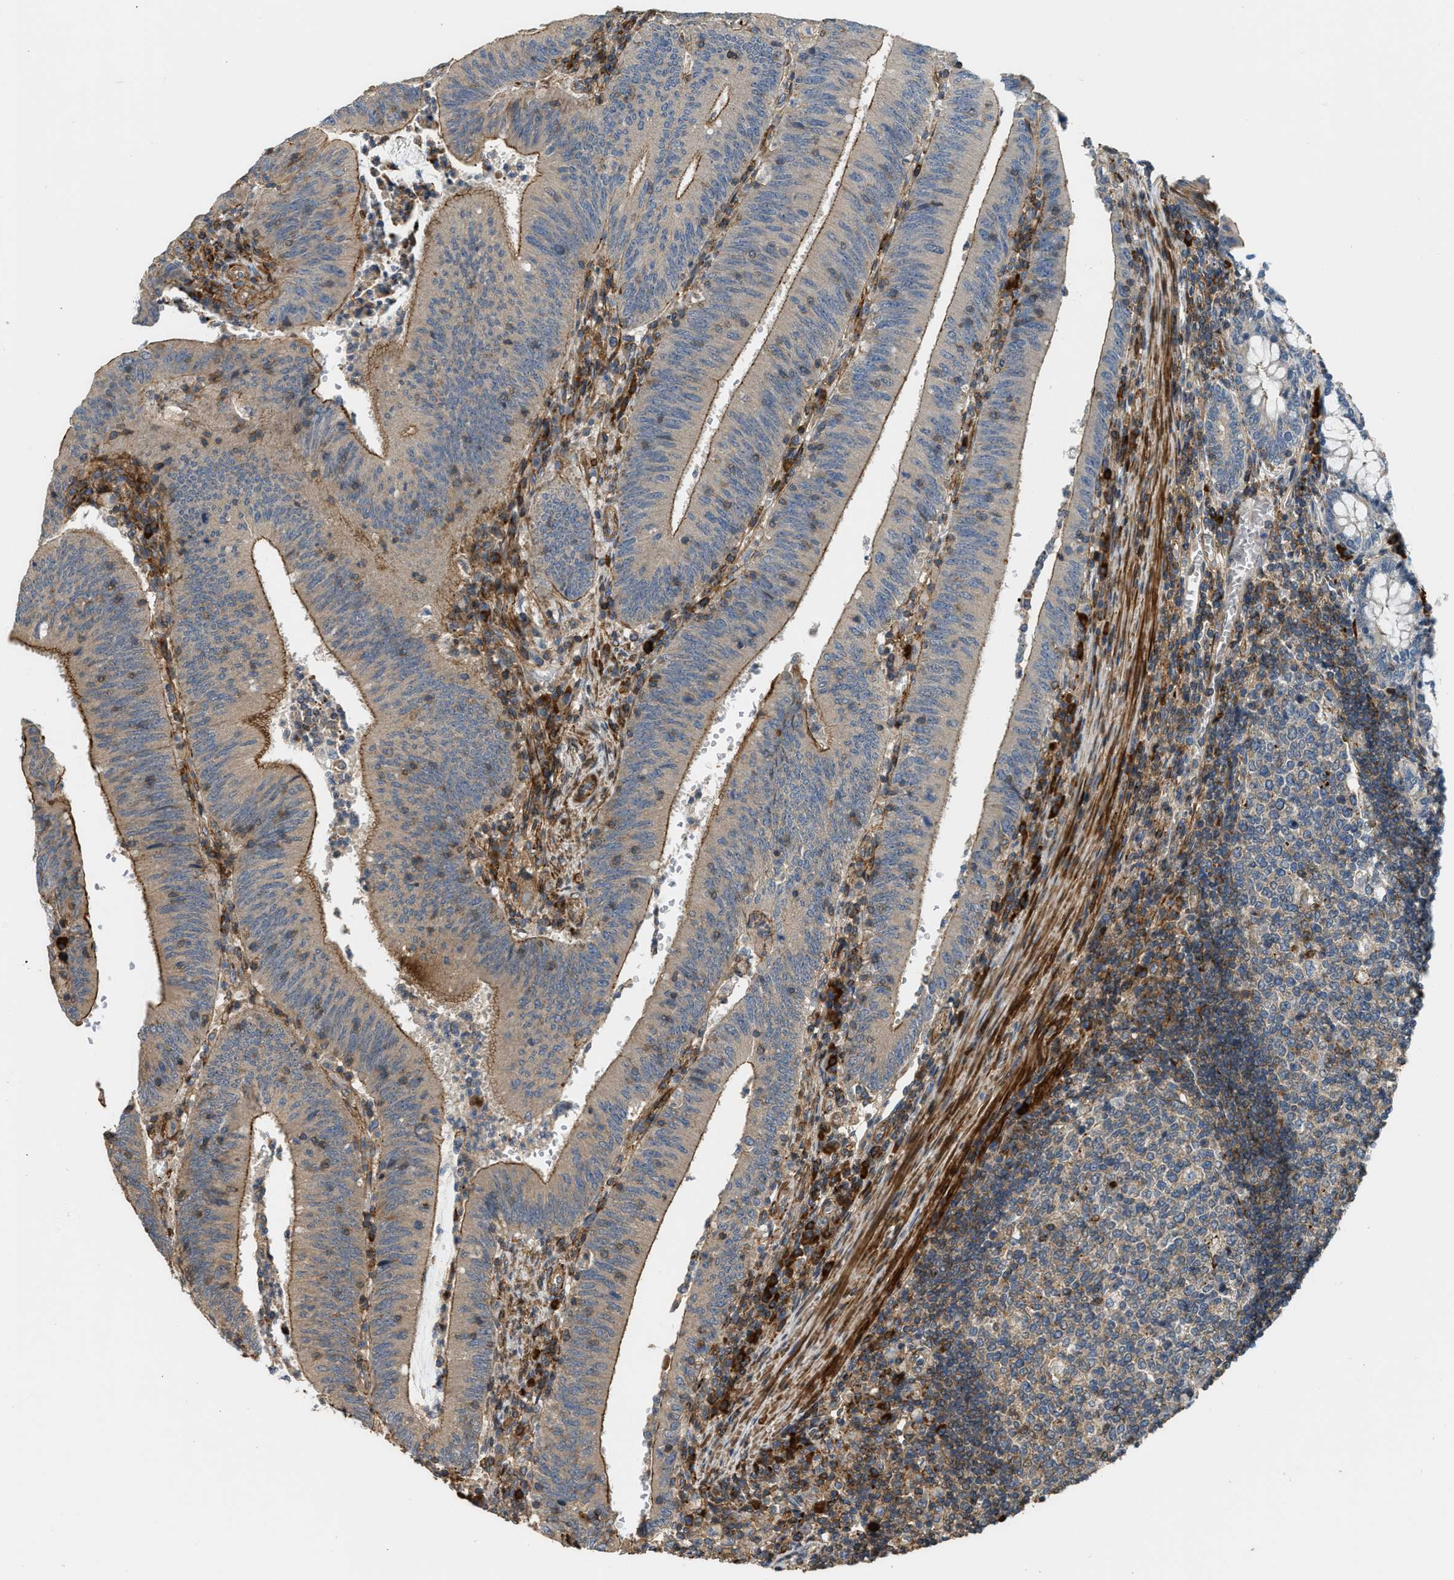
{"staining": {"intensity": "moderate", "quantity": ">75%", "location": "cytoplasmic/membranous"}, "tissue": "colorectal cancer", "cell_type": "Tumor cells", "image_type": "cancer", "snomed": [{"axis": "morphology", "description": "Normal tissue, NOS"}, {"axis": "morphology", "description": "Adenocarcinoma, NOS"}, {"axis": "topography", "description": "Rectum"}], "caption": "Colorectal adenocarcinoma stained with a brown dye exhibits moderate cytoplasmic/membranous positive staining in approximately >75% of tumor cells.", "gene": "BTN3A2", "patient": {"sex": "female", "age": 66}}